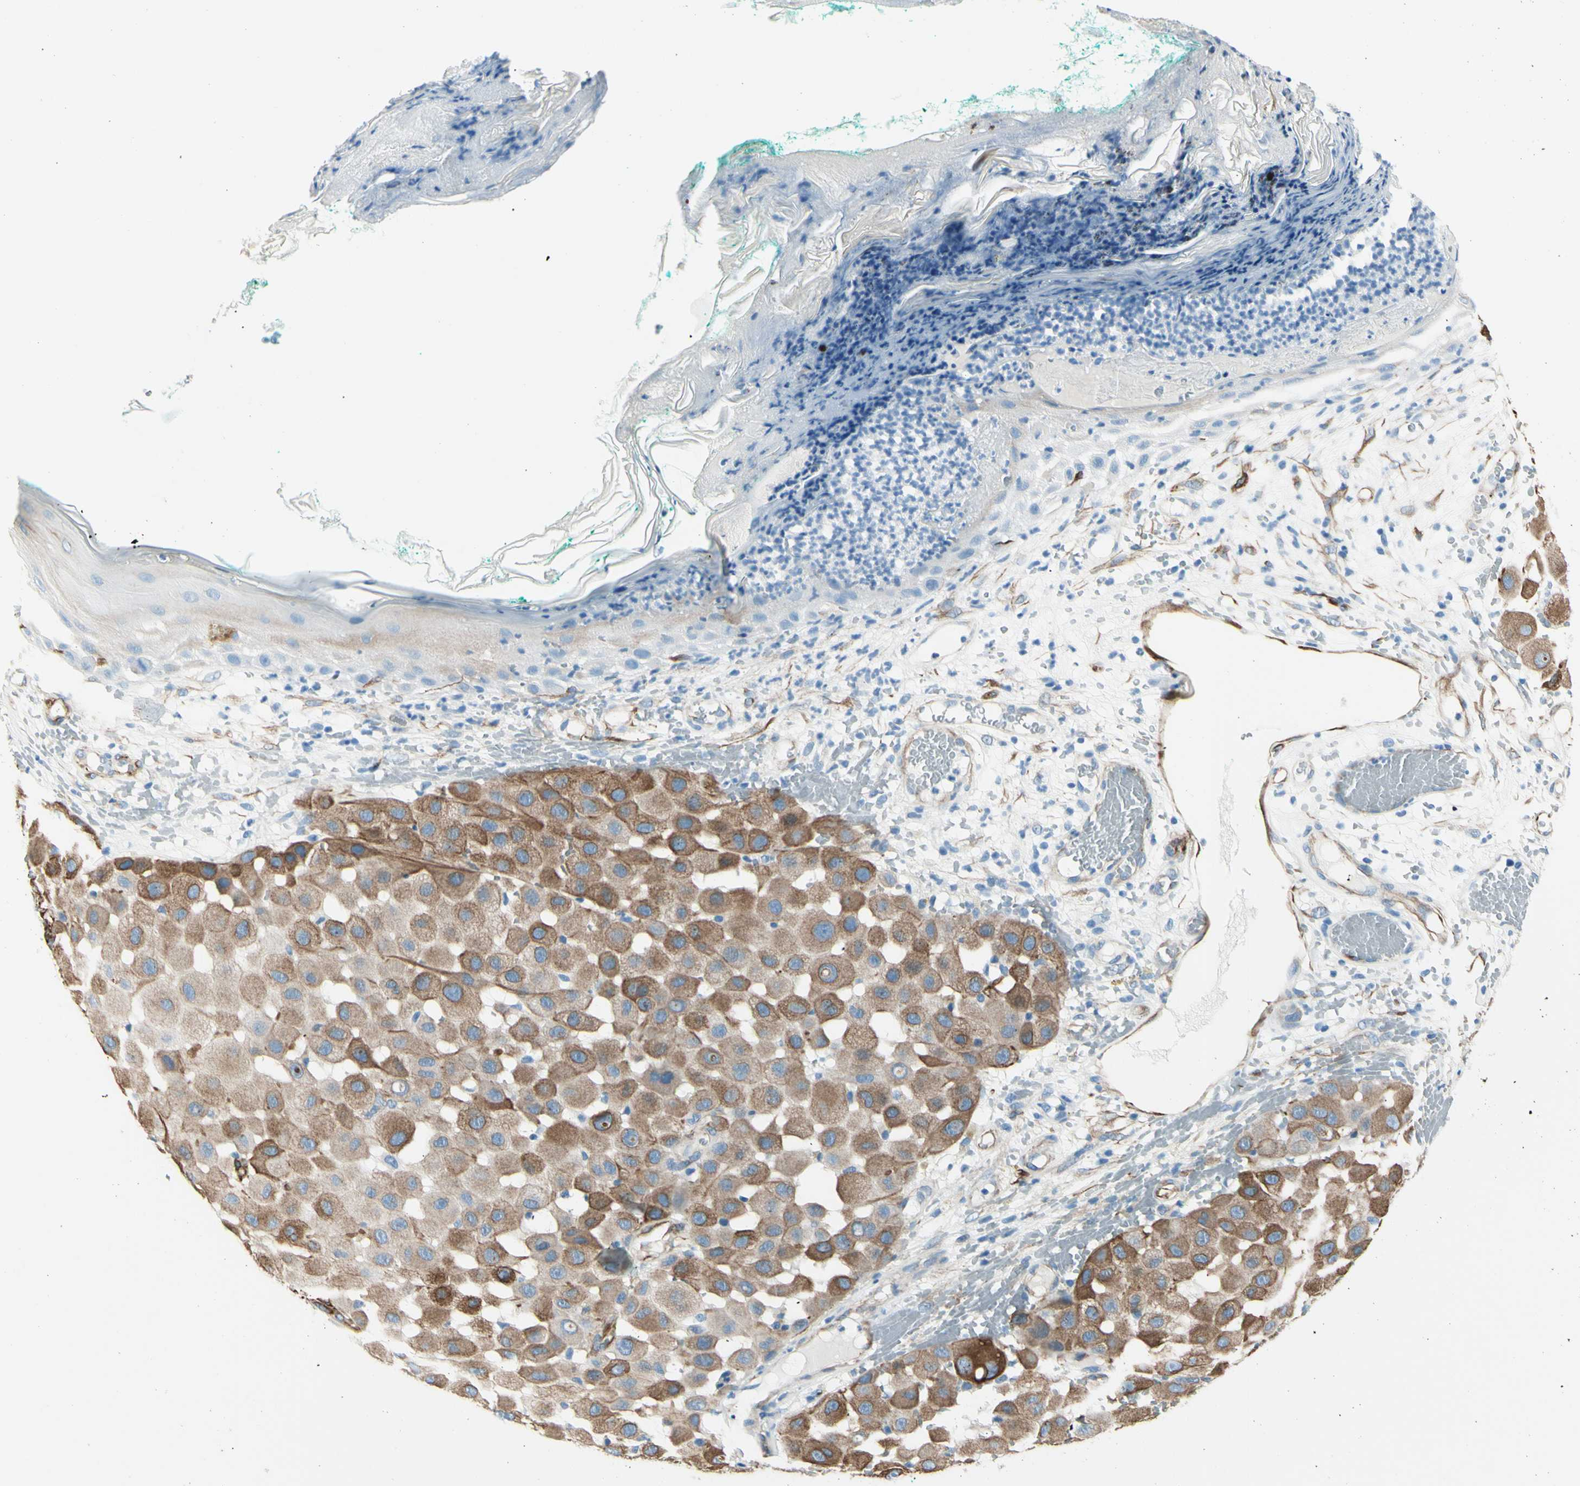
{"staining": {"intensity": "moderate", "quantity": ">75%", "location": "cytoplasmic/membranous"}, "tissue": "melanoma", "cell_type": "Tumor cells", "image_type": "cancer", "snomed": [{"axis": "morphology", "description": "Malignant melanoma, NOS"}, {"axis": "topography", "description": "Skin"}], "caption": "This micrograph displays immunohistochemistry staining of malignant melanoma, with medium moderate cytoplasmic/membranous positivity in approximately >75% of tumor cells.", "gene": "PTH2R", "patient": {"sex": "female", "age": 81}}